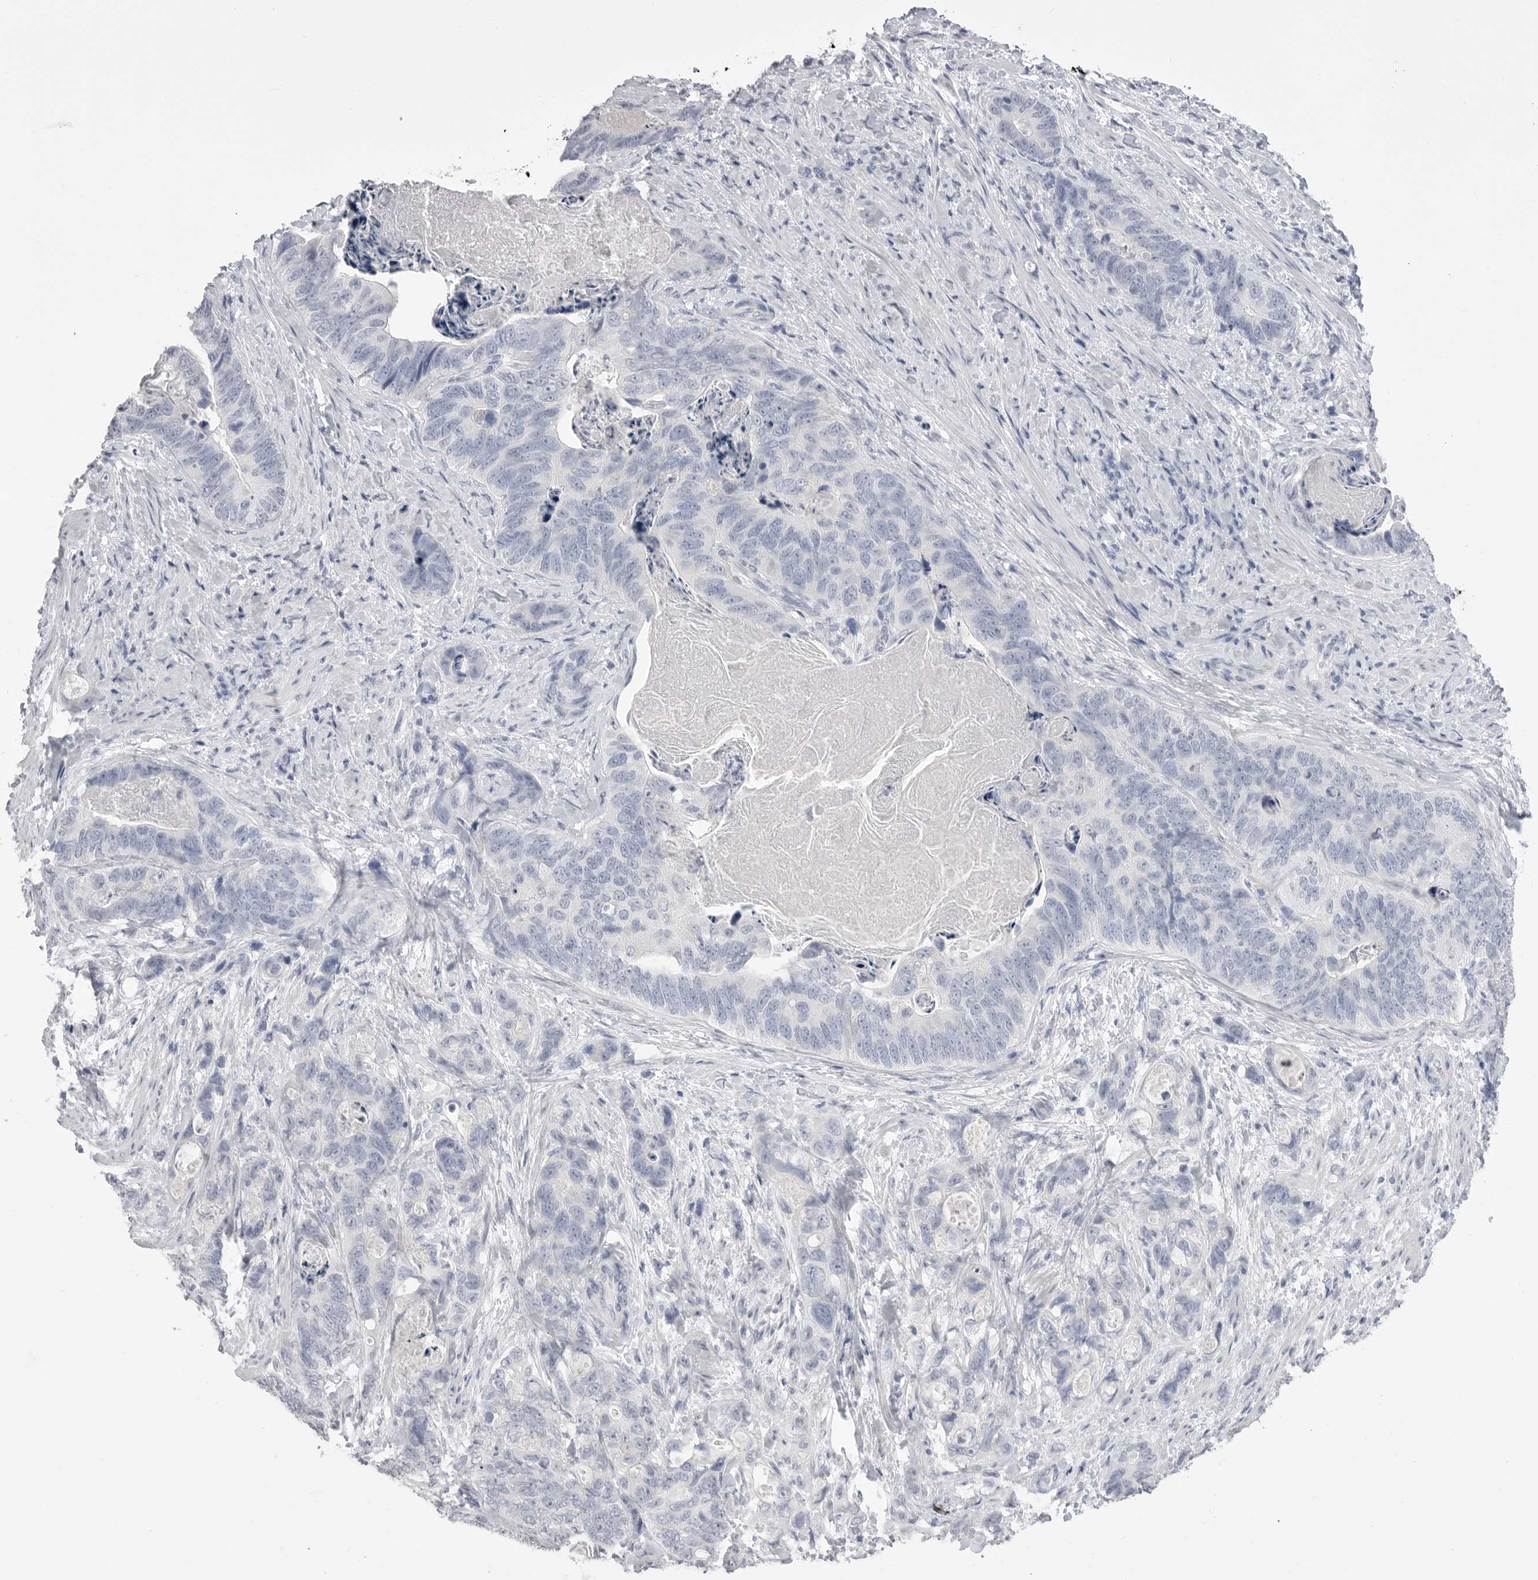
{"staining": {"intensity": "negative", "quantity": "none", "location": "none"}, "tissue": "stomach cancer", "cell_type": "Tumor cells", "image_type": "cancer", "snomed": [{"axis": "morphology", "description": "Normal tissue, NOS"}, {"axis": "morphology", "description": "Adenocarcinoma, NOS"}, {"axis": "topography", "description": "Stomach"}], "caption": "DAB (3,3'-diaminobenzidine) immunohistochemical staining of human stomach cancer (adenocarcinoma) exhibits no significant expression in tumor cells.", "gene": "CPB1", "patient": {"sex": "female", "age": 89}}